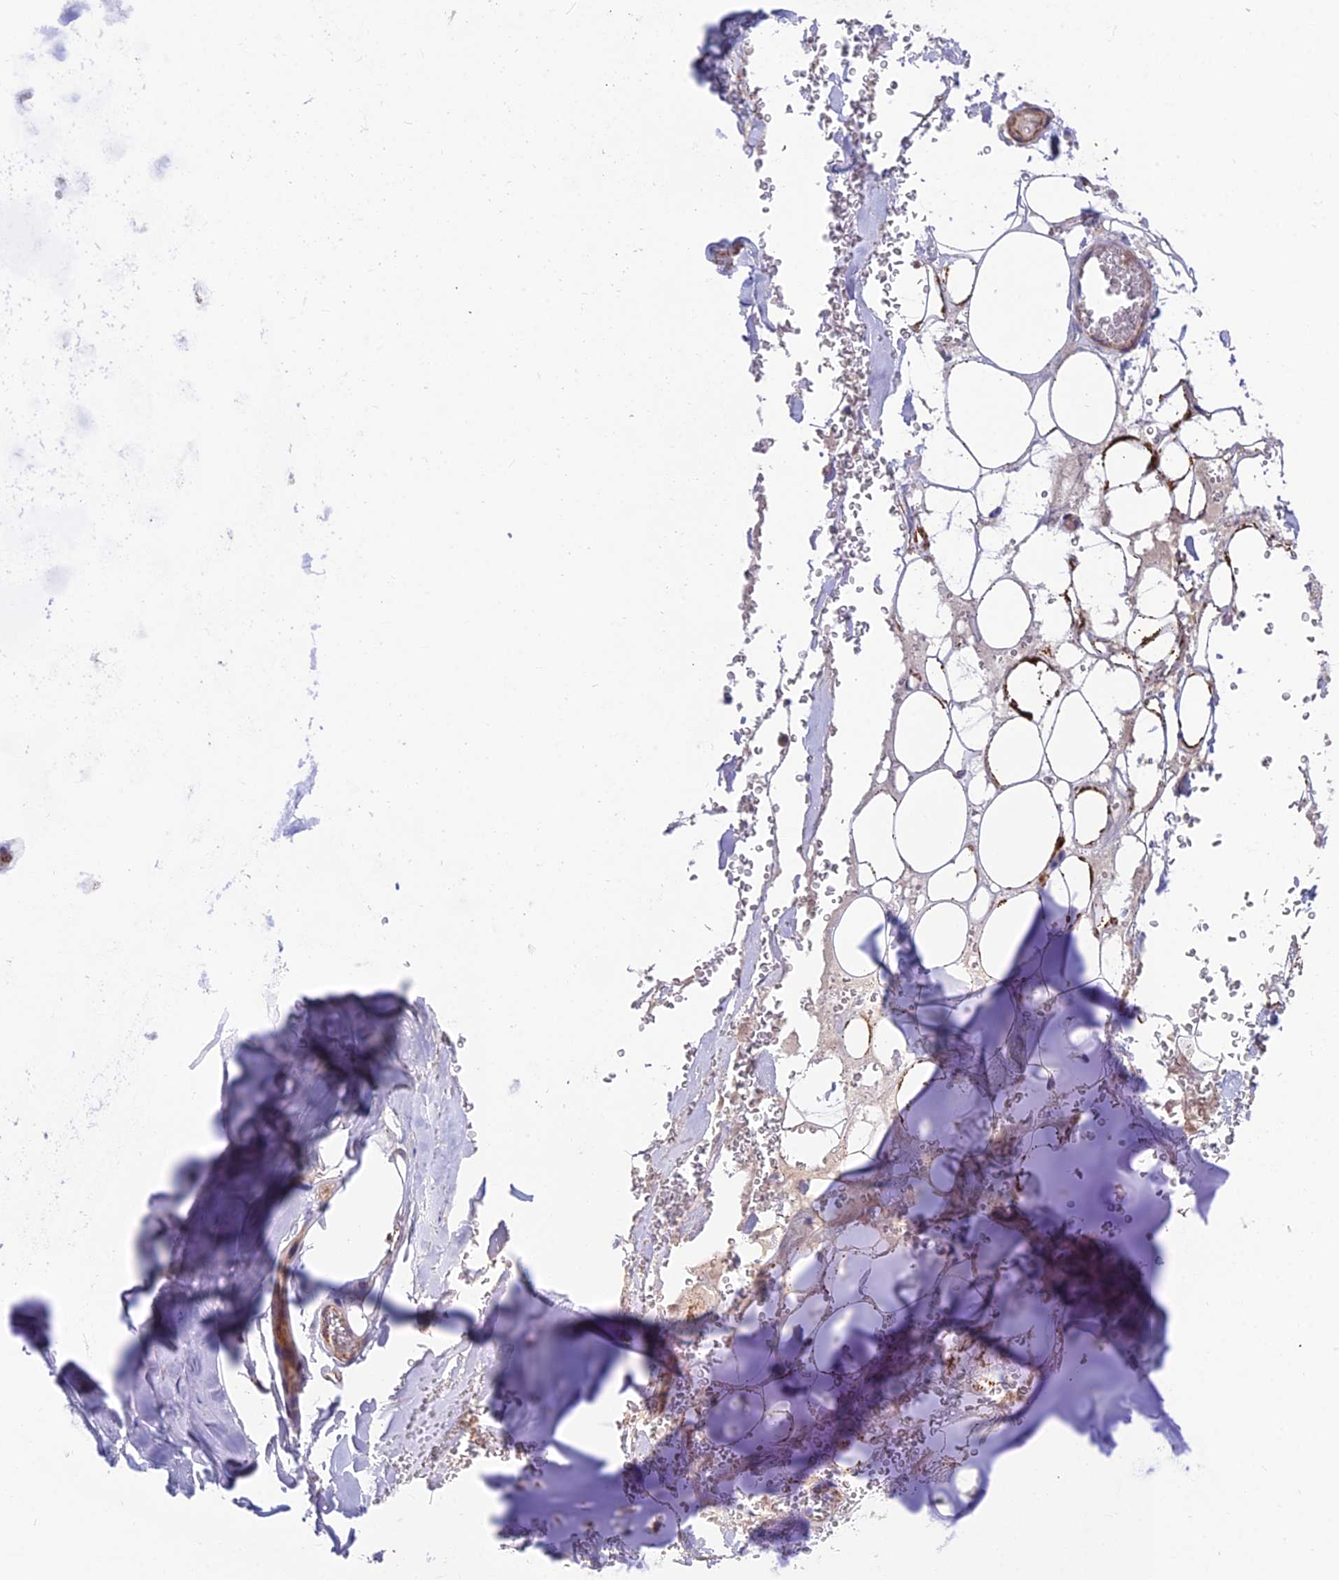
{"staining": {"intensity": "moderate", "quantity": ">75%", "location": "cytoplasmic/membranous"}, "tissue": "adipose tissue", "cell_type": "Adipocytes", "image_type": "normal", "snomed": [{"axis": "morphology", "description": "Normal tissue, NOS"}, {"axis": "topography", "description": "Cartilage tissue"}], "caption": "Protein staining of normal adipose tissue demonstrates moderate cytoplasmic/membranous staining in approximately >75% of adipocytes. (Stains: DAB (3,3'-diaminobenzidine) in brown, nuclei in blue, Microscopy: brightfield microscopy at high magnification).", "gene": "TIGD6", "patient": {"sex": "female", "age": 63}}